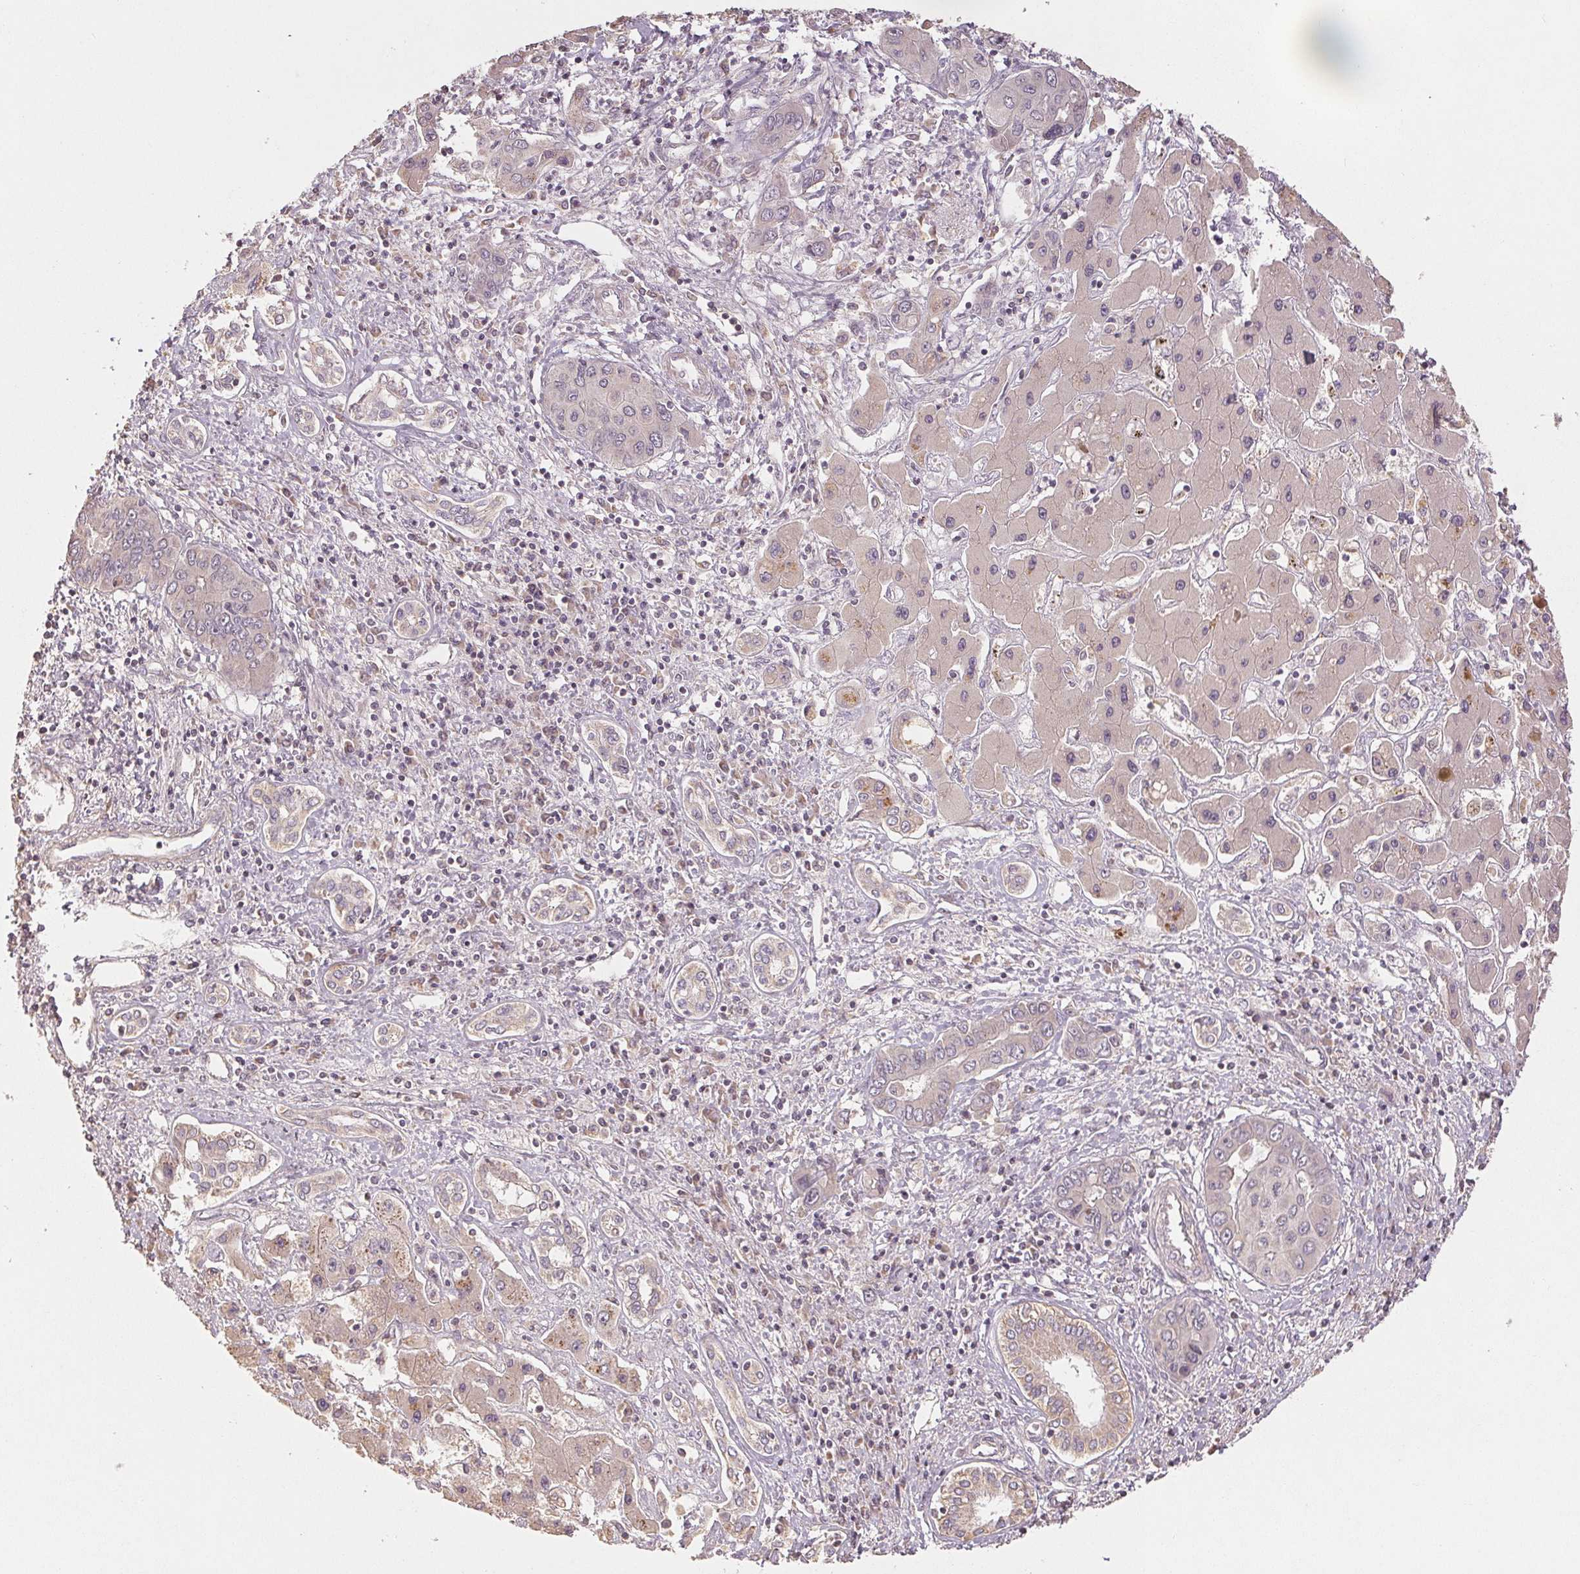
{"staining": {"intensity": "negative", "quantity": "none", "location": "none"}, "tissue": "liver cancer", "cell_type": "Tumor cells", "image_type": "cancer", "snomed": [{"axis": "morphology", "description": "Cholangiocarcinoma"}, {"axis": "topography", "description": "Liver"}], "caption": "Immunohistochemistry (IHC) histopathology image of liver cancer stained for a protein (brown), which reveals no expression in tumor cells.", "gene": "COX14", "patient": {"sex": "male", "age": 67}}